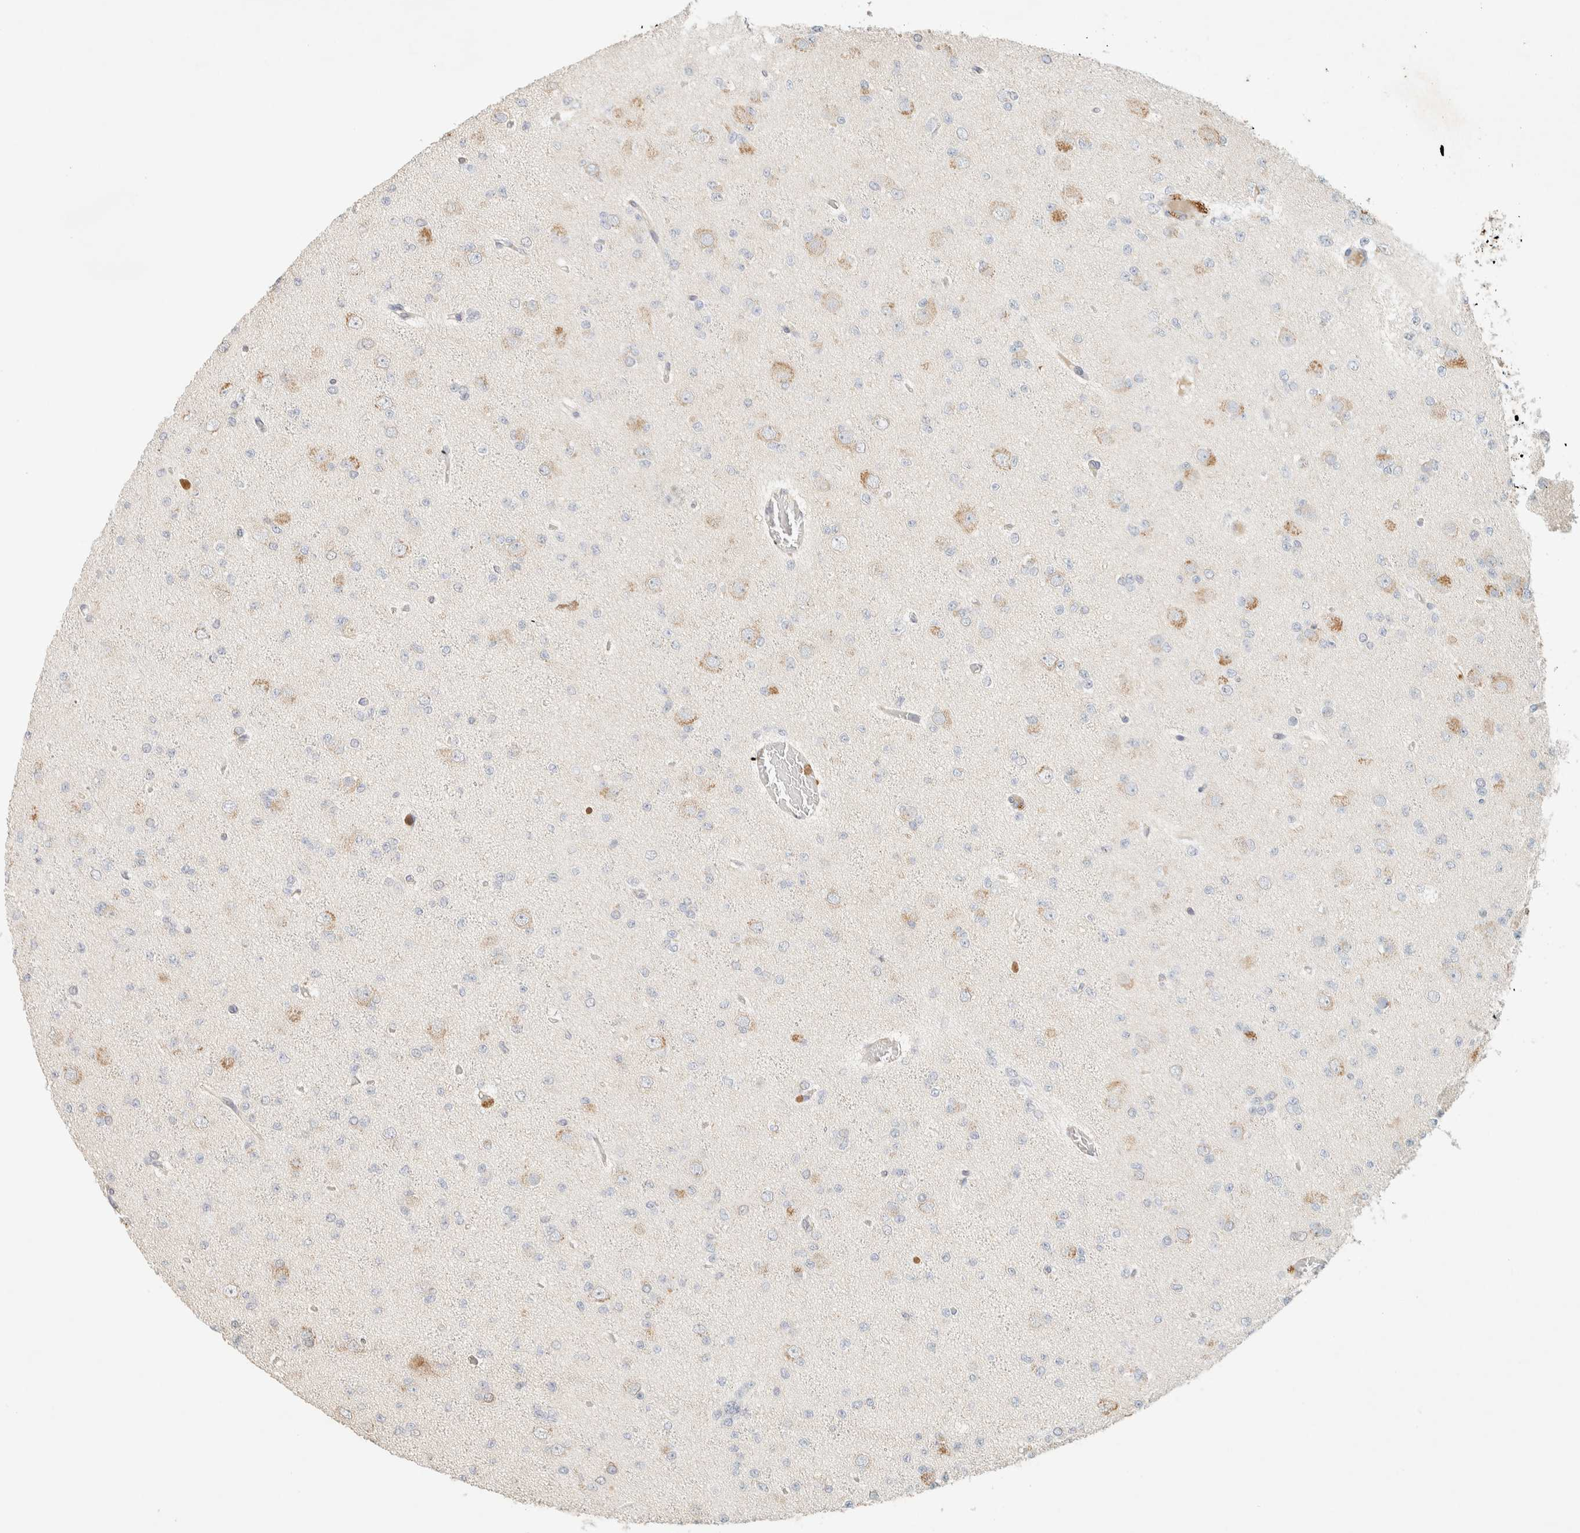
{"staining": {"intensity": "negative", "quantity": "none", "location": "none"}, "tissue": "glioma", "cell_type": "Tumor cells", "image_type": "cancer", "snomed": [{"axis": "morphology", "description": "Glioma, malignant, Low grade"}, {"axis": "topography", "description": "Brain"}], "caption": "Photomicrograph shows no significant protein positivity in tumor cells of glioma.", "gene": "TTC3", "patient": {"sex": "female", "age": 22}}